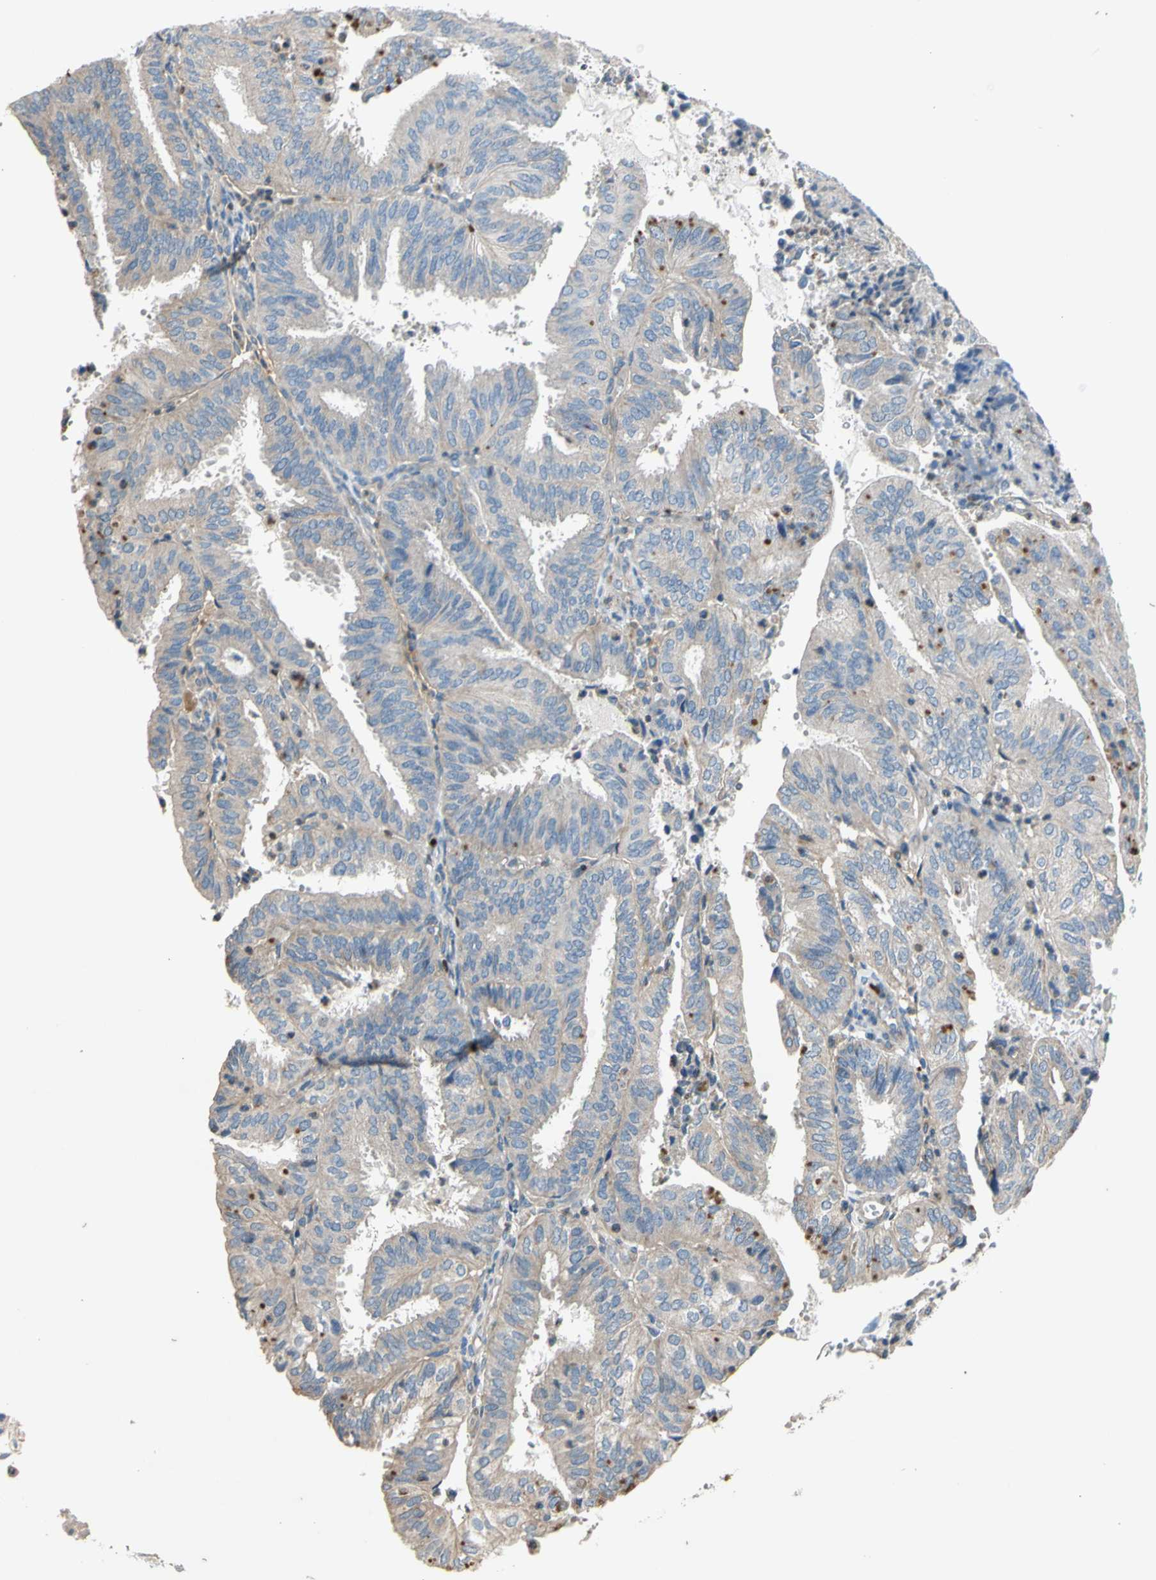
{"staining": {"intensity": "weak", "quantity": ">75%", "location": "cytoplasmic/membranous"}, "tissue": "endometrial cancer", "cell_type": "Tumor cells", "image_type": "cancer", "snomed": [{"axis": "morphology", "description": "Adenocarcinoma, NOS"}, {"axis": "topography", "description": "Uterus"}], "caption": "Immunohistochemistry (DAB) staining of endometrial cancer (adenocarcinoma) exhibits weak cytoplasmic/membranous protein staining in about >75% of tumor cells.", "gene": "TBX21", "patient": {"sex": "female", "age": 60}}